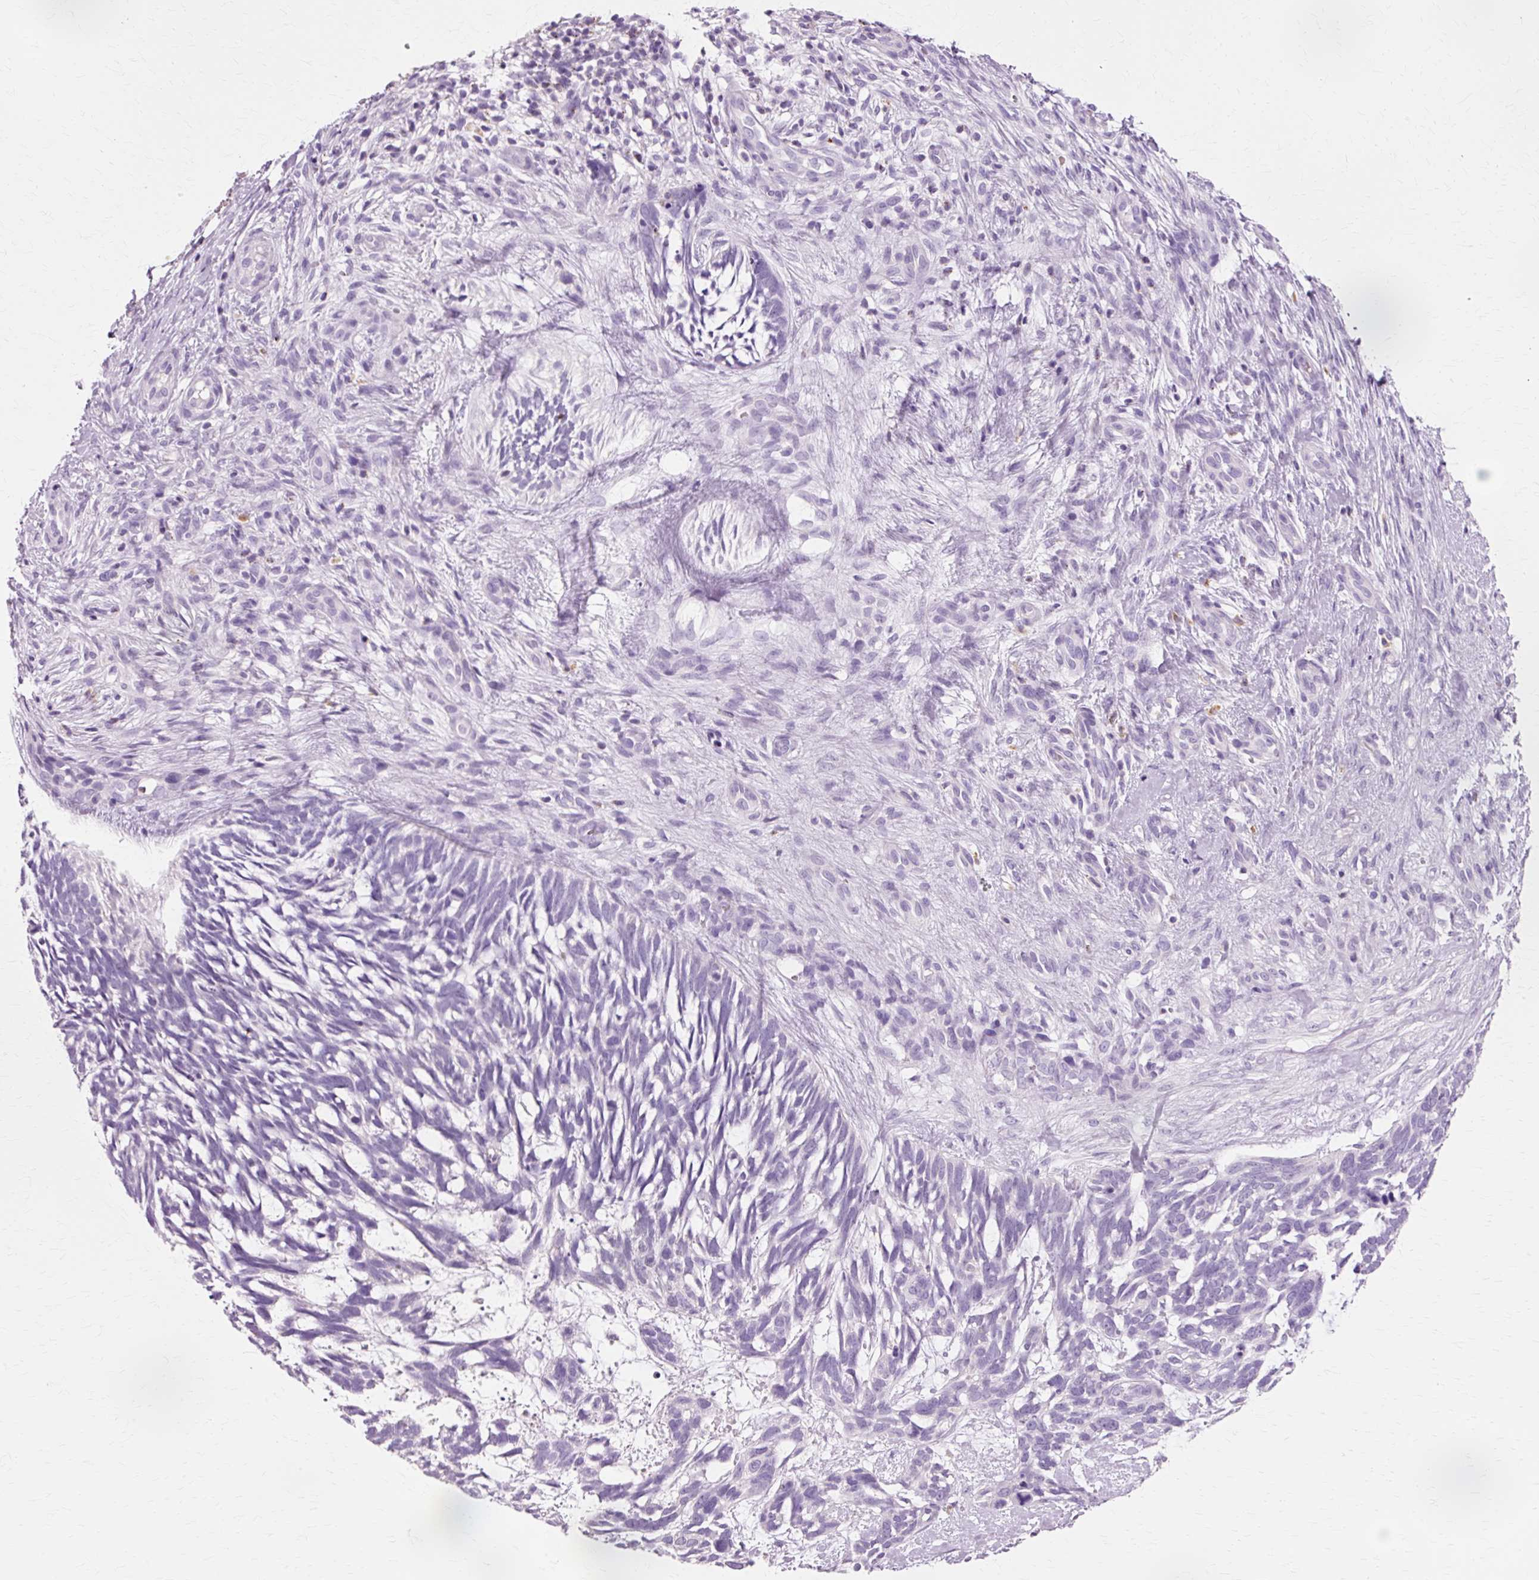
{"staining": {"intensity": "negative", "quantity": "none", "location": "none"}, "tissue": "skin cancer", "cell_type": "Tumor cells", "image_type": "cancer", "snomed": [{"axis": "morphology", "description": "Basal cell carcinoma"}, {"axis": "topography", "description": "Skin"}], "caption": "An IHC histopathology image of skin cancer is shown. There is no staining in tumor cells of skin cancer.", "gene": "VN1R2", "patient": {"sex": "male", "age": 88}}